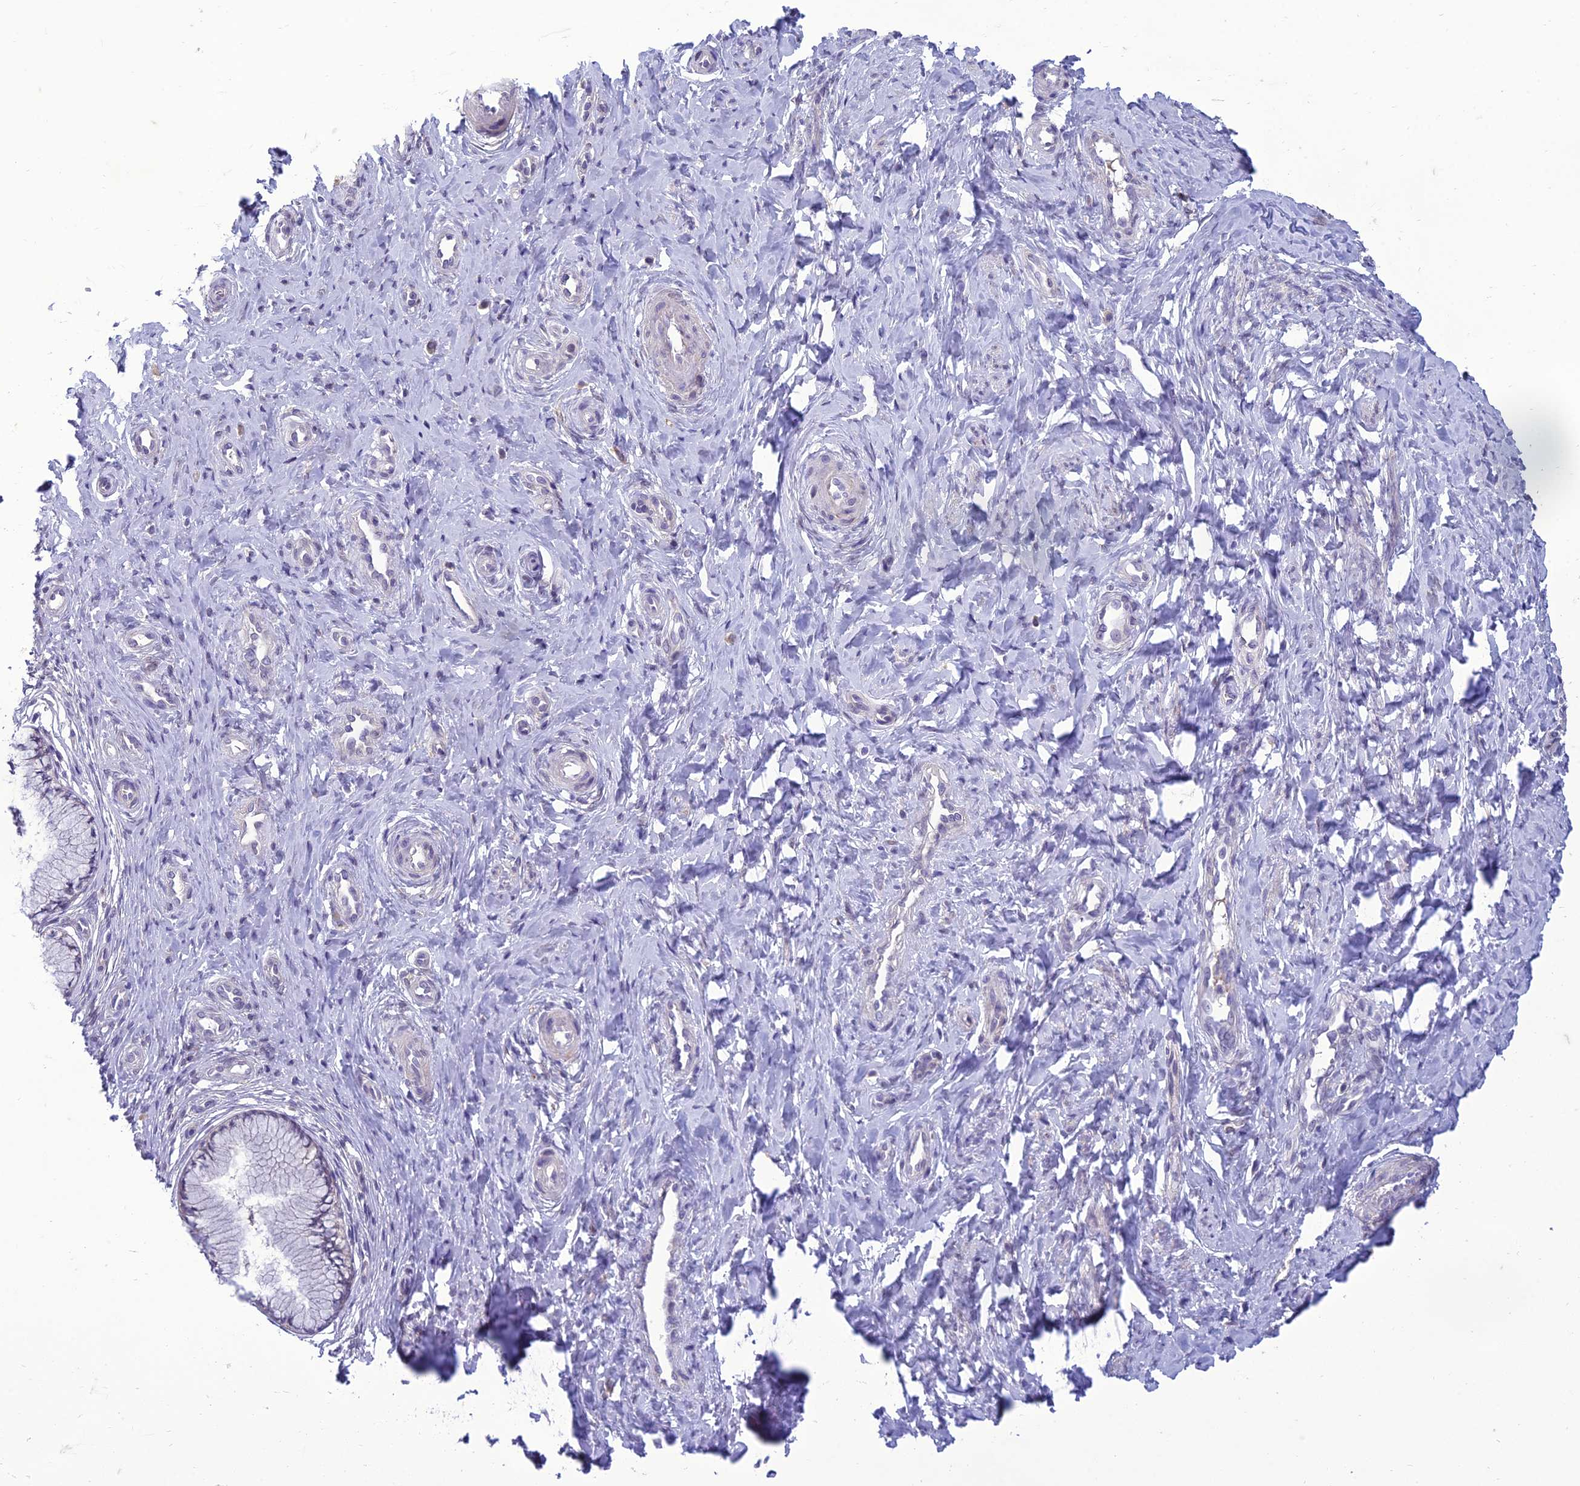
{"staining": {"intensity": "weak", "quantity": "25%-75%", "location": "cytoplasmic/membranous"}, "tissue": "cervix", "cell_type": "Glandular cells", "image_type": "normal", "snomed": [{"axis": "morphology", "description": "Normal tissue, NOS"}, {"axis": "topography", "description": "Cervix"}], "caption": "A micrograph of human cervix stained for a protein displays weak cytoplasmic/membranous brown staining in glandular cells.", "gene": "ANKS4B", "patient": {"sex": "female", "age": 36}}